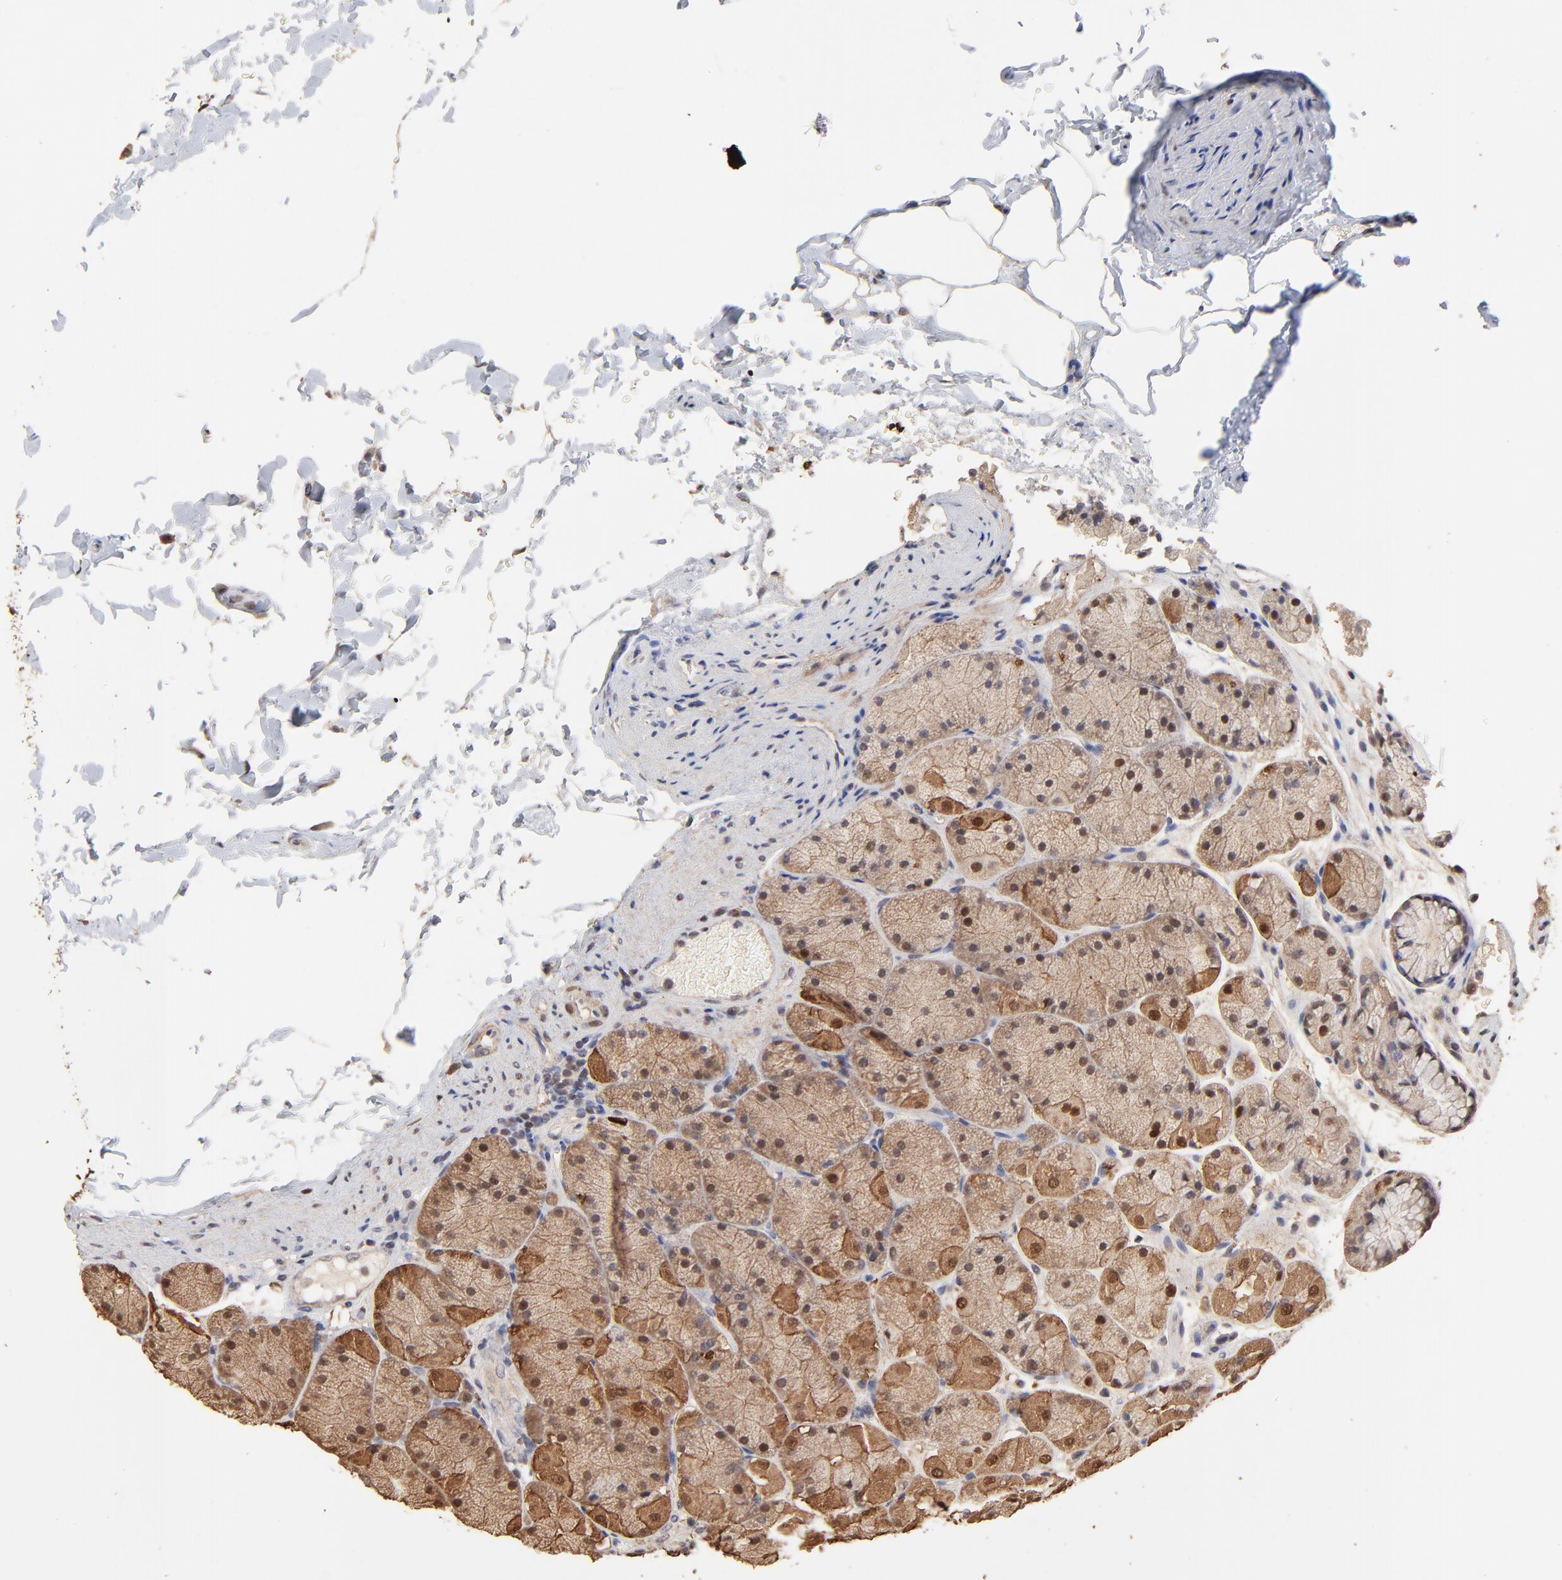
{"staining": {"intensity": "moderate", "quantity": "<25%", "location": "cytoplasmic/membranous,nuclear"}, "tissue": "stomach", "cell_type": "Glandular cells", "image_type": "normal", "snomed": [{"axis": "morphology", "description": "Normal tissue, NOS"}, {"axis": "topography", "description": "Stomach, upper"}], "caption": "Human stomach stained for a protein (brown) shows moderate cytoplasmic/membranous,nuclear positive staining in about <25% of glandular cells.", "gene": "BIRC5", "patient": {"sex": "female", "age": 56}}